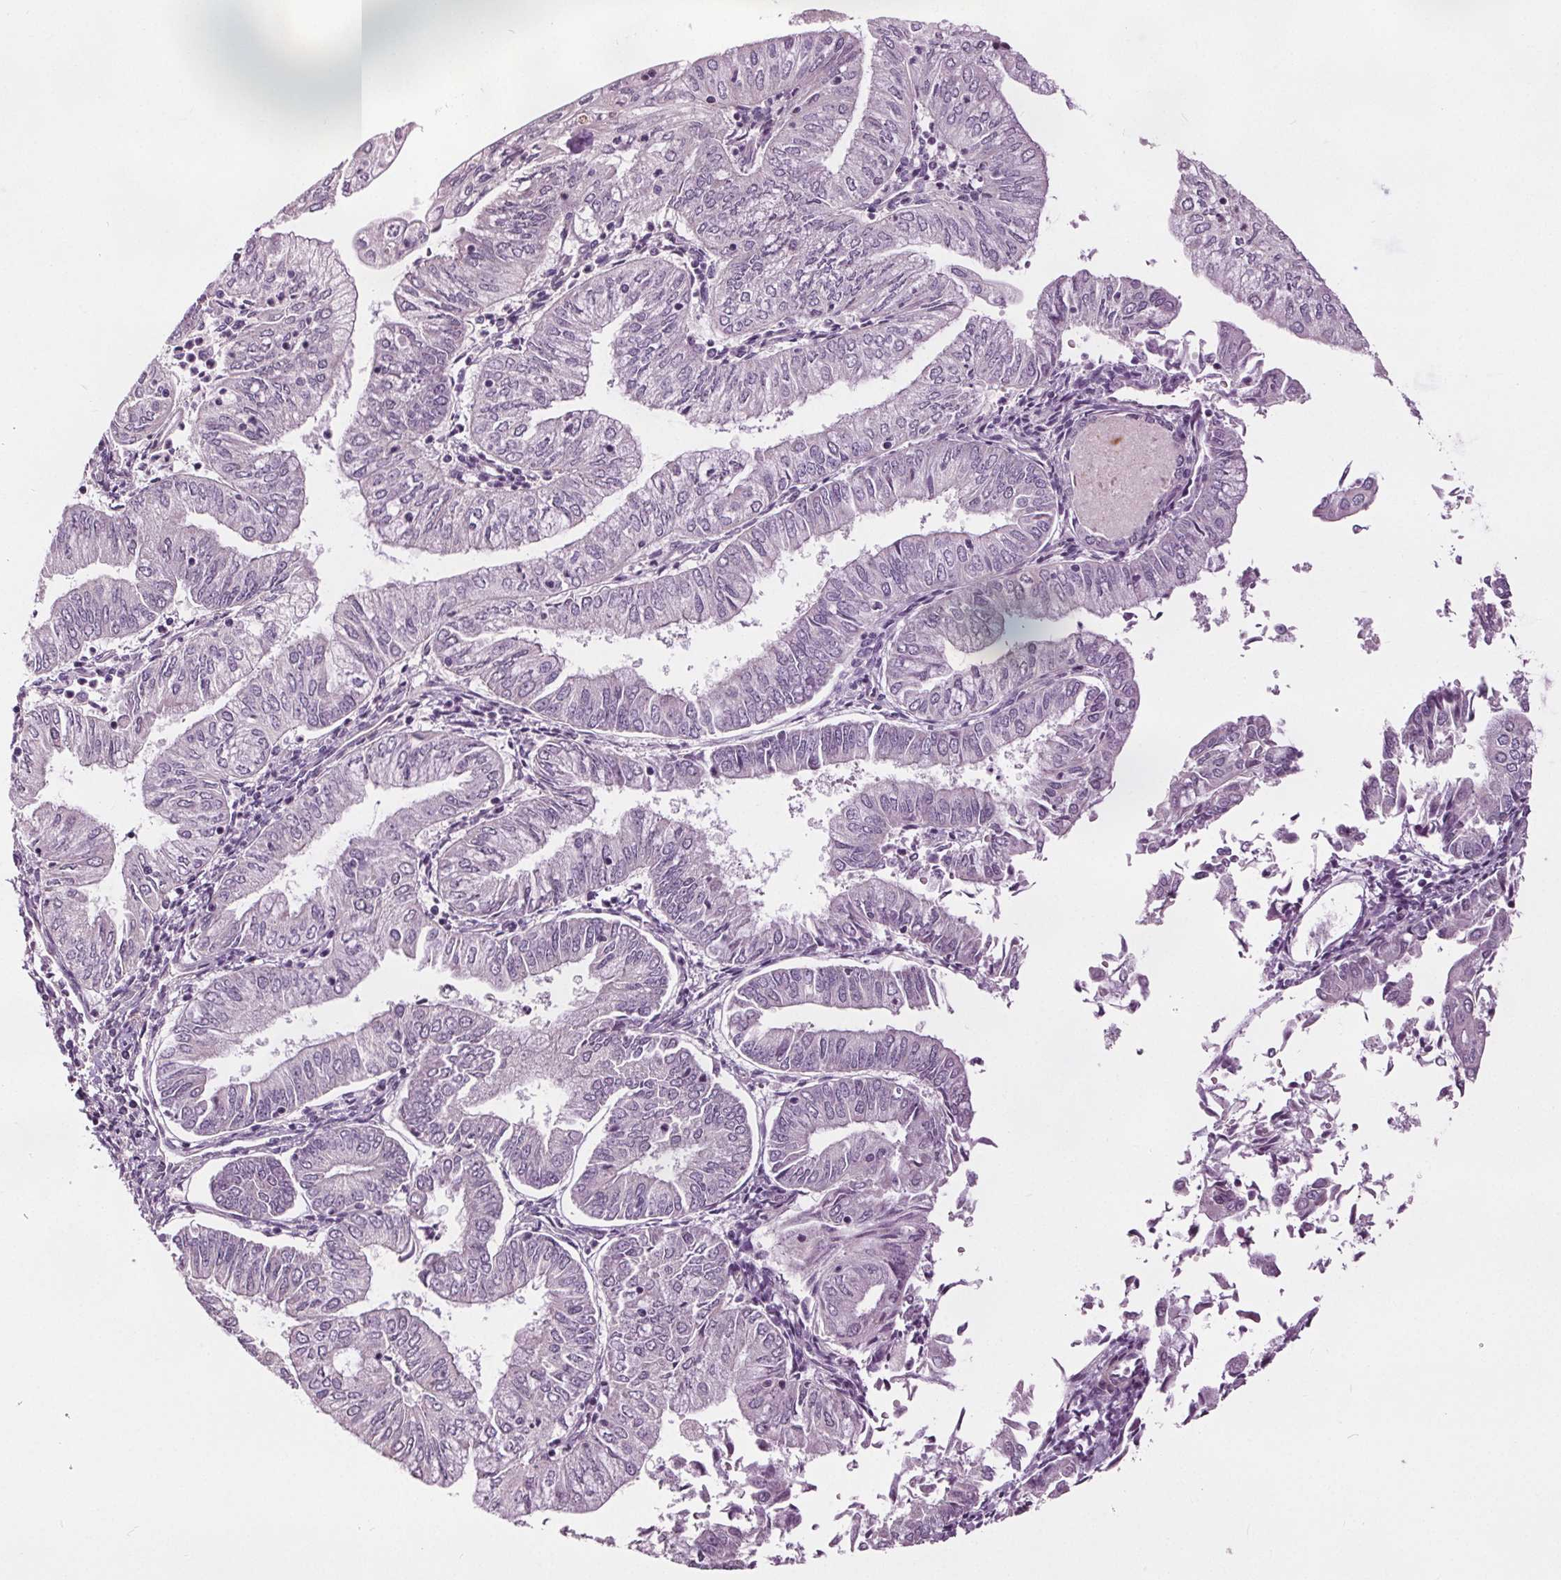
{"staining": {"intensity": "negative", "quantity": "none", "location": "none"}, "tissue": "endometrial cancer", "cell_type": "Tumor cells", "image_type": "cancer", "snomed": [{"axis": "morphology", "description": "Adenocarcinoma, NOS"}, {"axis": "topography", "description": "Endometrium"}], "caption": "A high-resolution histopathology image shows immunohistochemistry staining of endometrial cancer (adenocarcinoma), which reveals no significant expression in tumor cells. Nuclei are stained in blue.", "gene": "RASA1", "patient": {"sex": "female", "age": 55}}